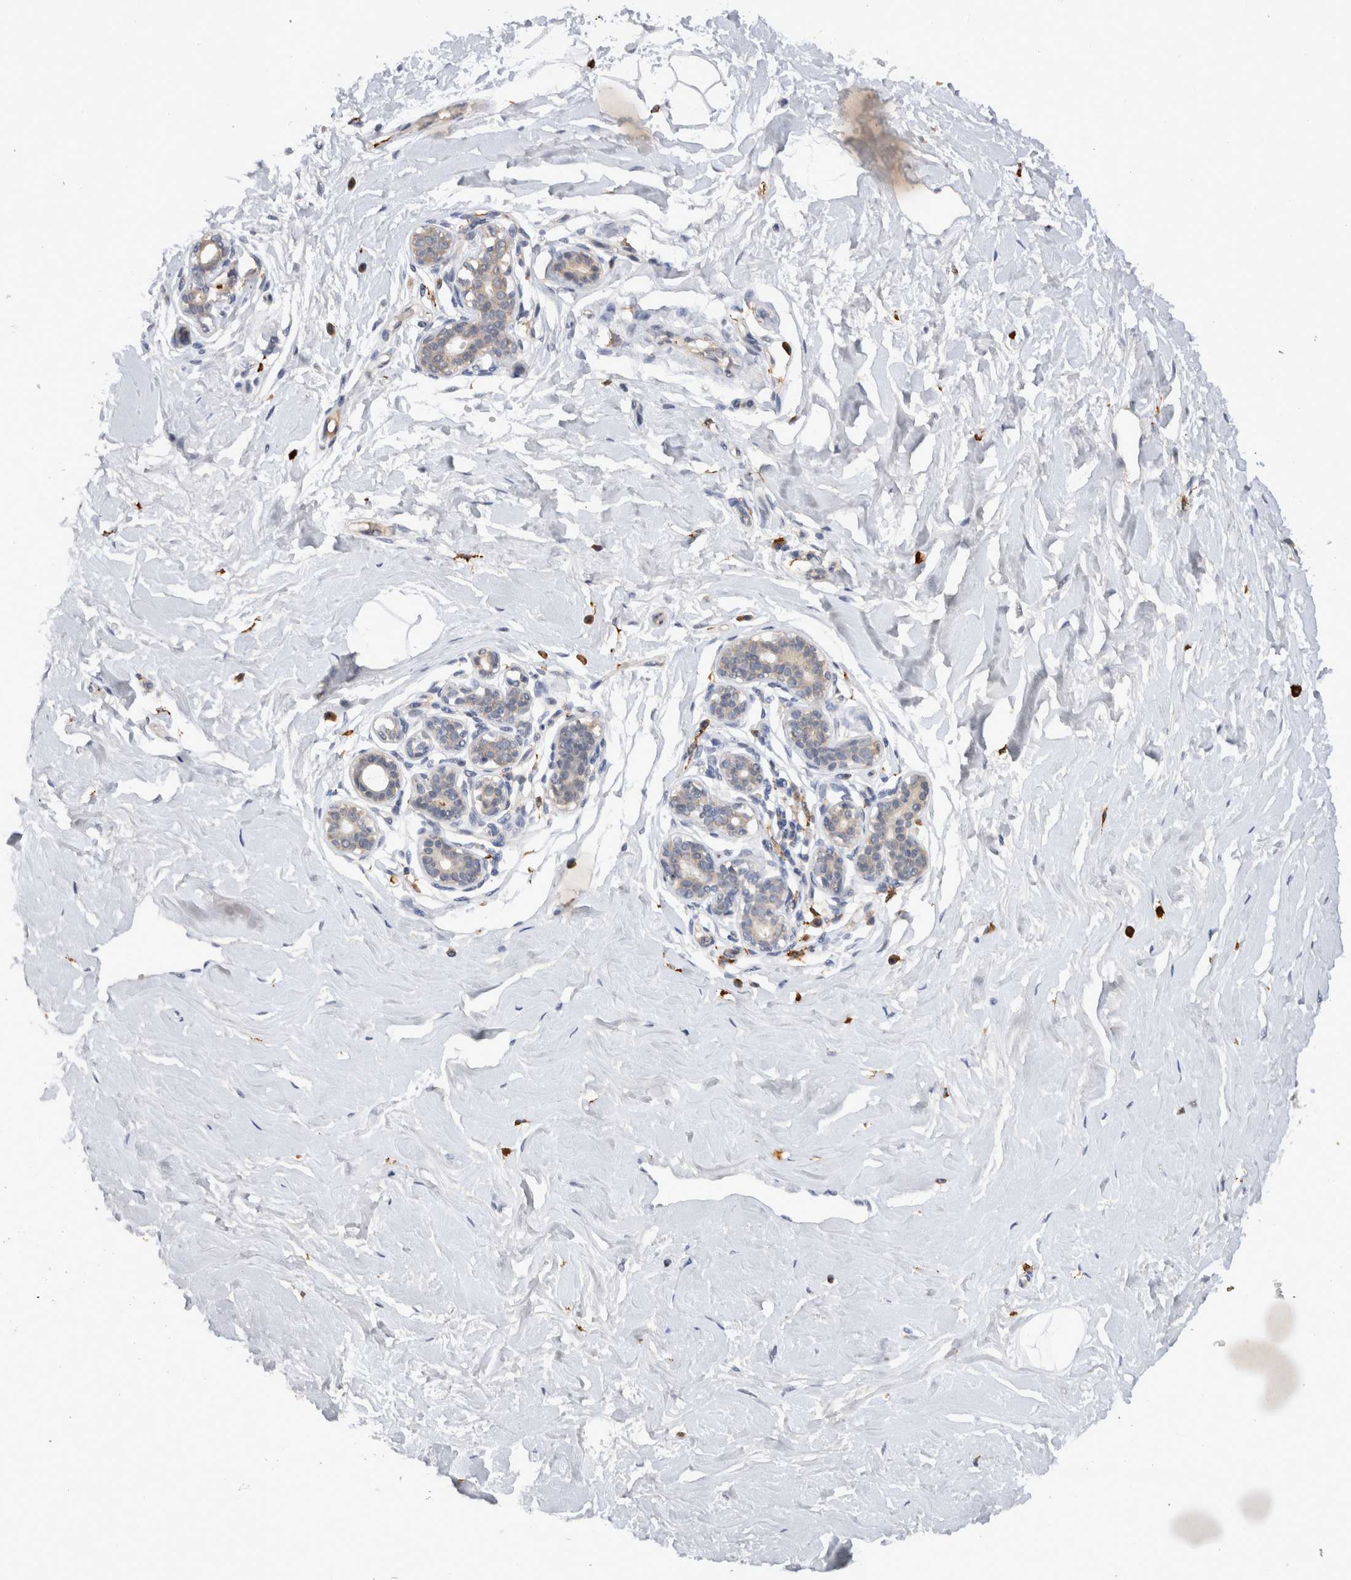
{"staining": {"intensity": "negative", "quantity": "none", "location": "none"}, "tissue": "breast", "cell_type": "Adipocytes", "image_type": "normal", "snomed": [{"axis": "morphology", "description": "Normal tissue, NOS"}, {"axis": "morphology", "description": "Adenoma, NOS"}, {"axis": "topography", "description": "Breast"}], "caption": "Immunohistochemistry (IHC) of normal breast displays no expression in adipocytes. Nuclei are stained in blue.", "gene": "VSIG4", "patient": {"sex": "female", "age": 23}}